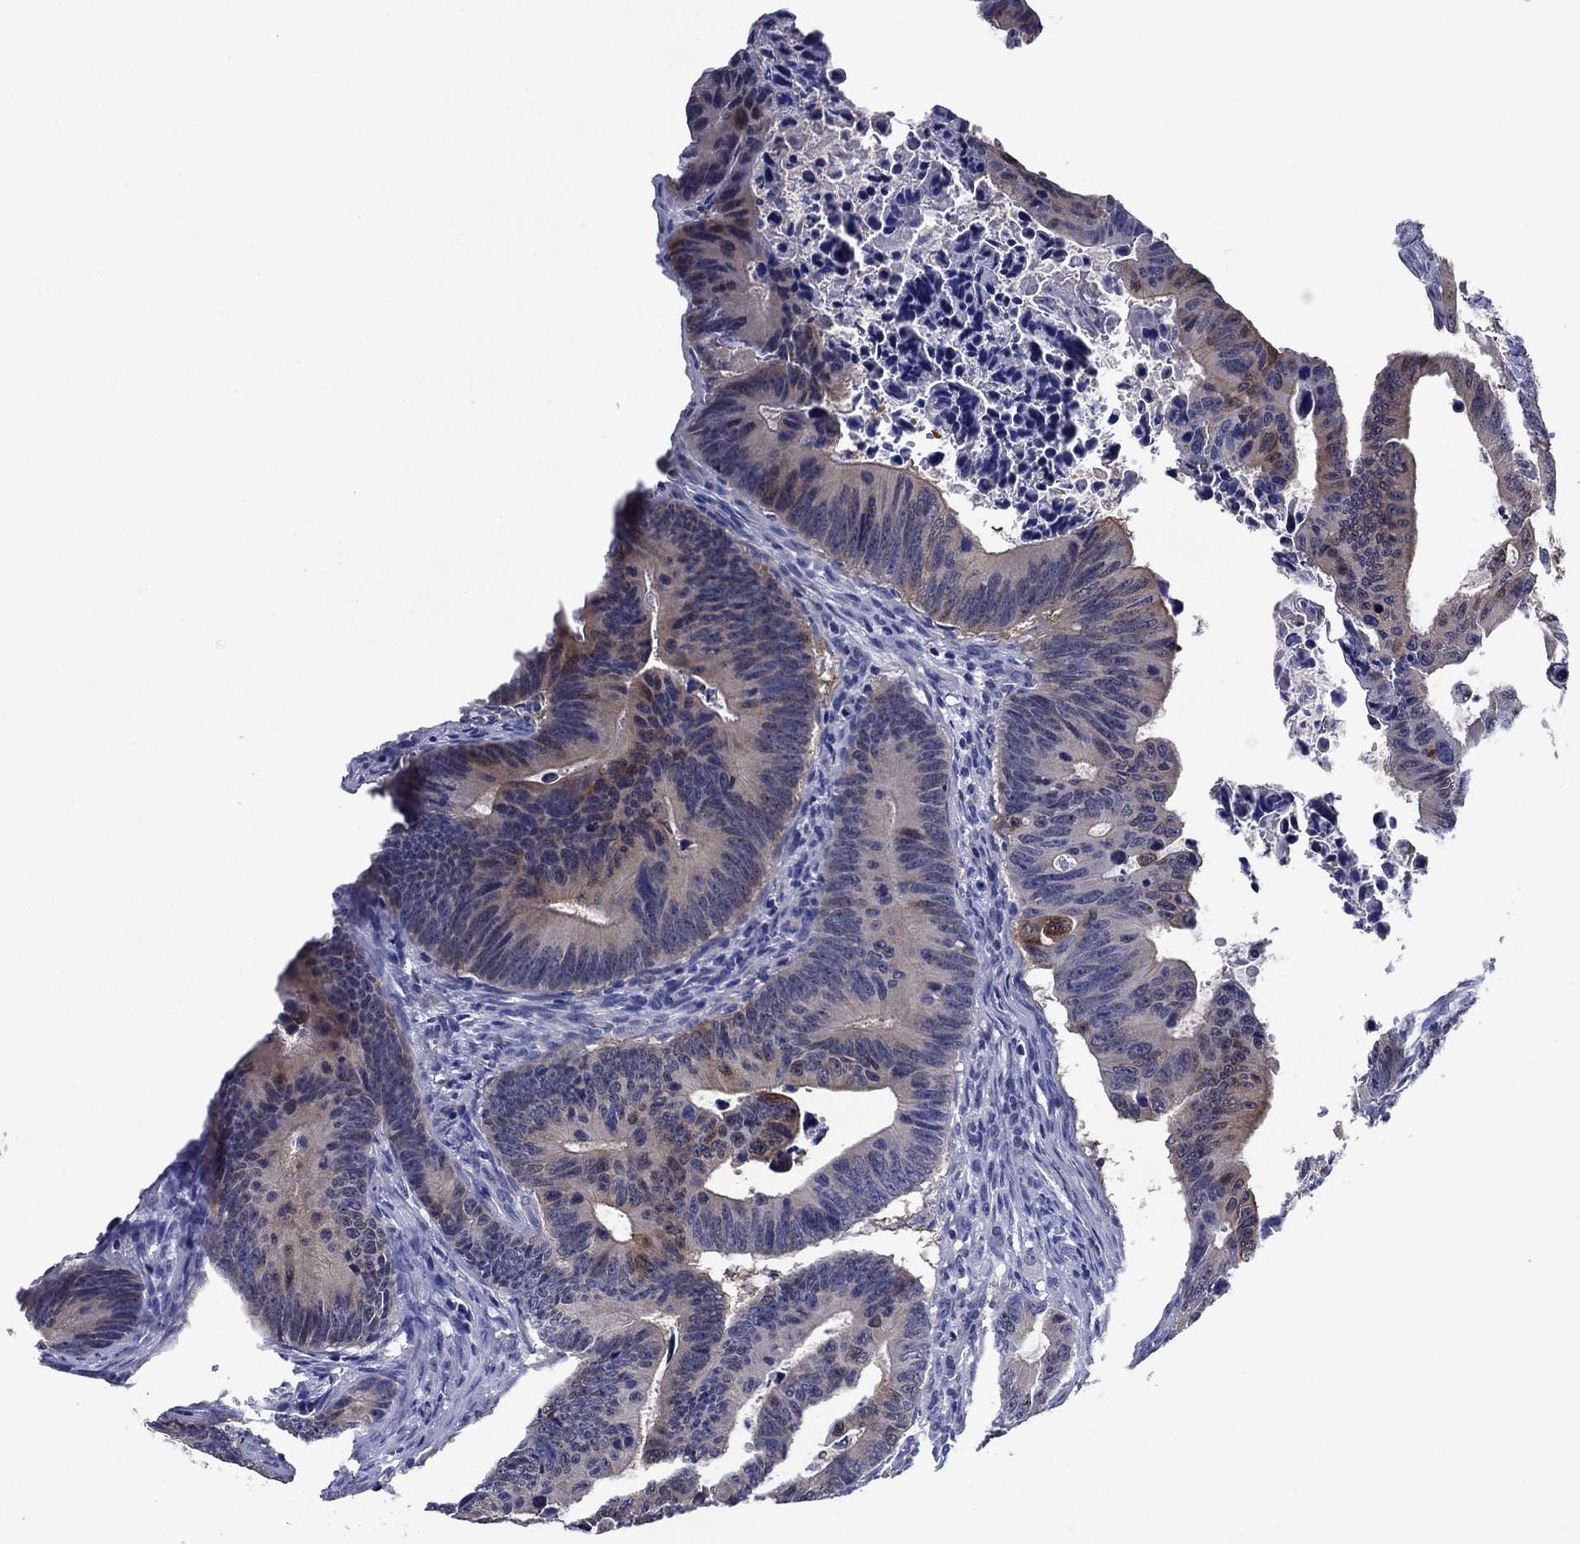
{"staining": {"intensity": "weak", "quantity": "<25%", "location": "cytoplasmic/membranous"}, "tissue": "colorectal cancer", "cell_type": "Tumor cells", "image_type": "cancer", "snomed": [{"axis": "morphology", "description": "Adenocarcinoma, NOS"}, {"axis": "topography", "description": "Colon"}], "caption": "The image shows no staining of tumor cells in colorectal cancer.", "gene": "SULT2B1", "patient": {"sex": "female", "age": 87}}